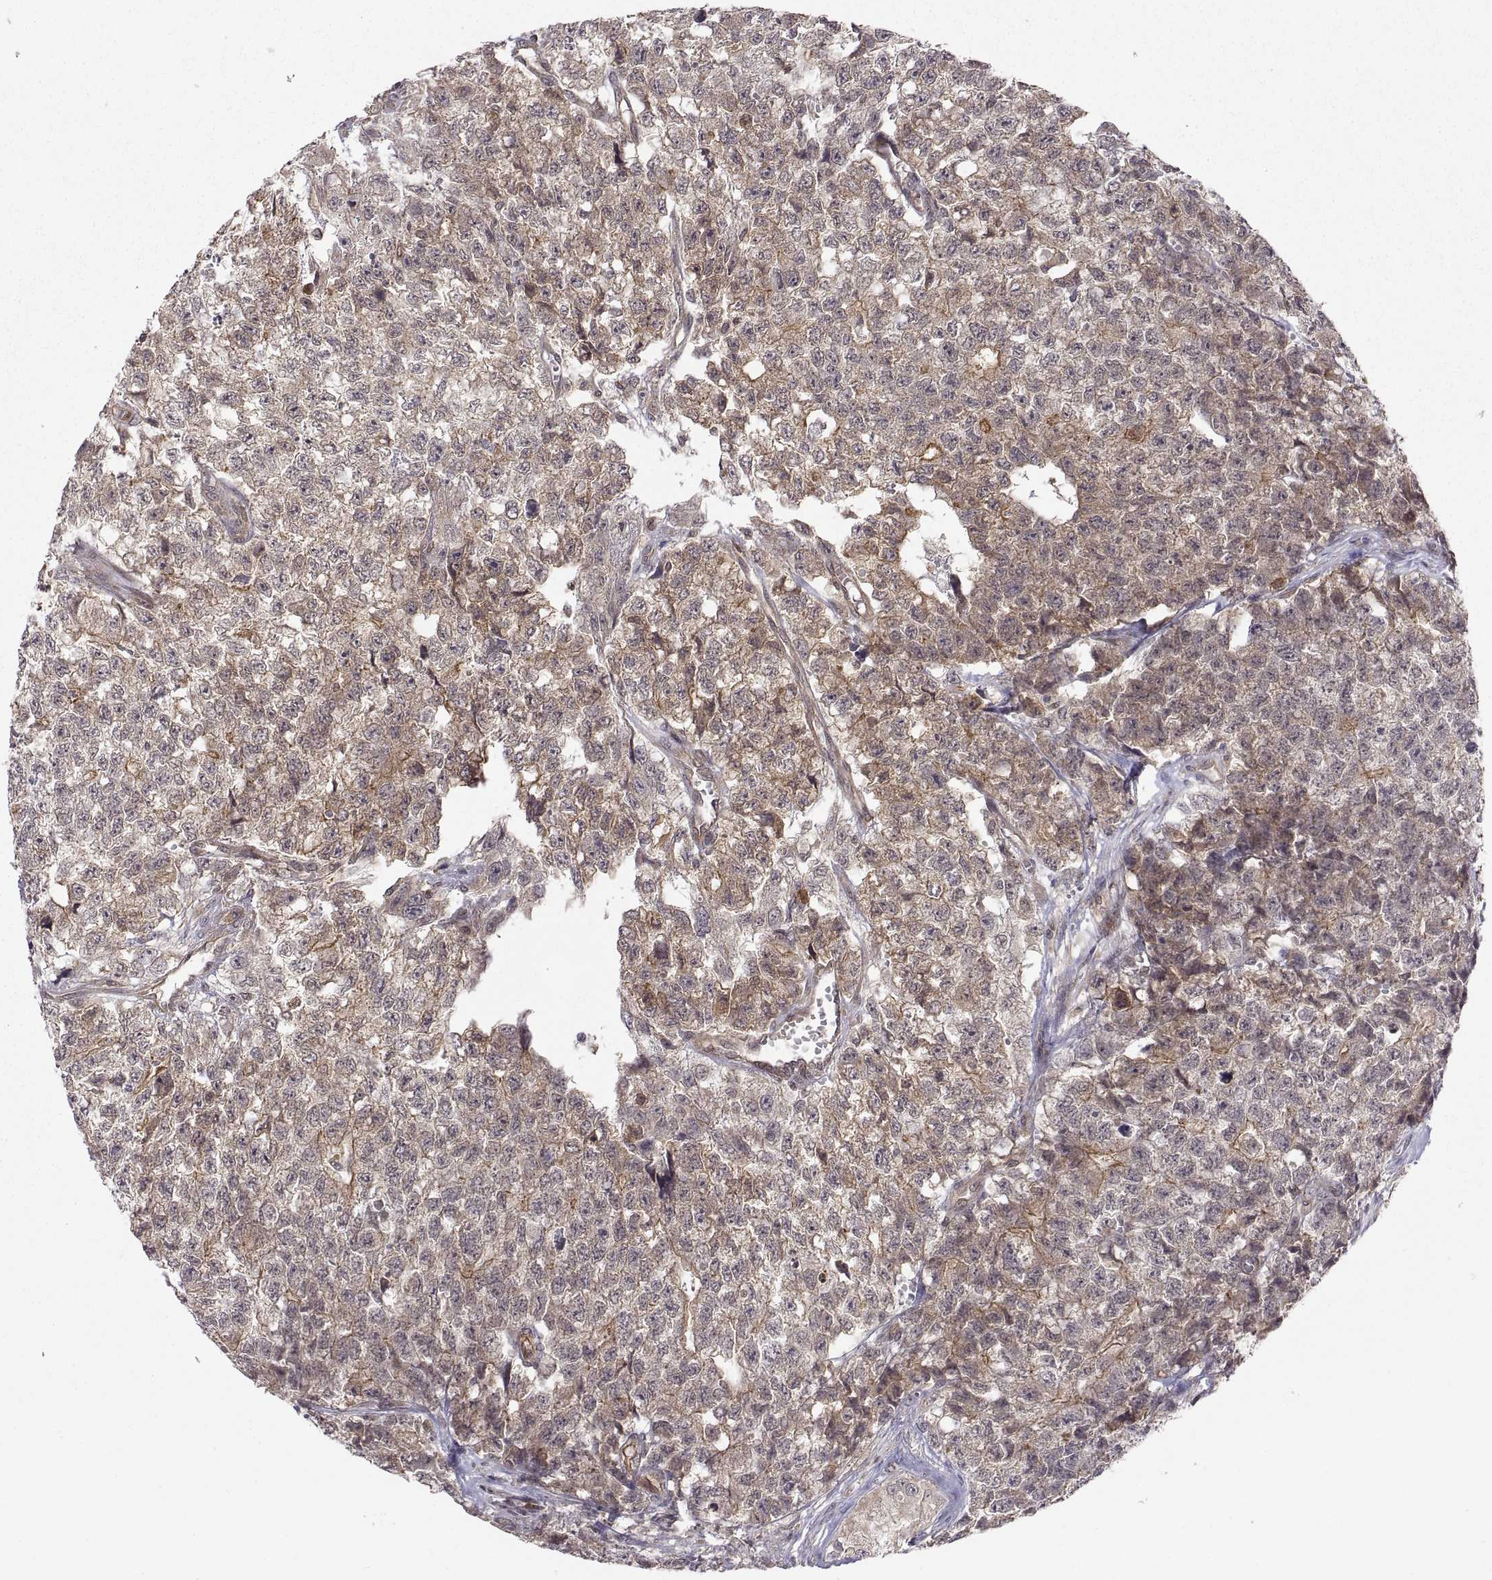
{"staining": {"intensity": "moderate", "quantity": "<25%", "location": "cytoplasmic/membranous"}, "tissue": "testis cancer", "cell_type": "Tumor cells", "image_type": "cancer", "snomed": [{"axis": "morphology", "description": "Seminoma, NOS"}, {"axis": "morphology", "description": "Carcinoma, Embryonal, NOS"}, {"axis": "topography", "description": "Testis"}], "caption": "A low amount of moderate cytoplasmic/membranous staining is seen in about <25% of tumor cells in testis cancer (embryonal carcinoma) tissue. (DAB (3,3'-diaminobenzidine) IHC, brown staining for protein, blue staining for nuclei).", "gene": "ABL2", "patient": {"sex": "male", "age": 22}}